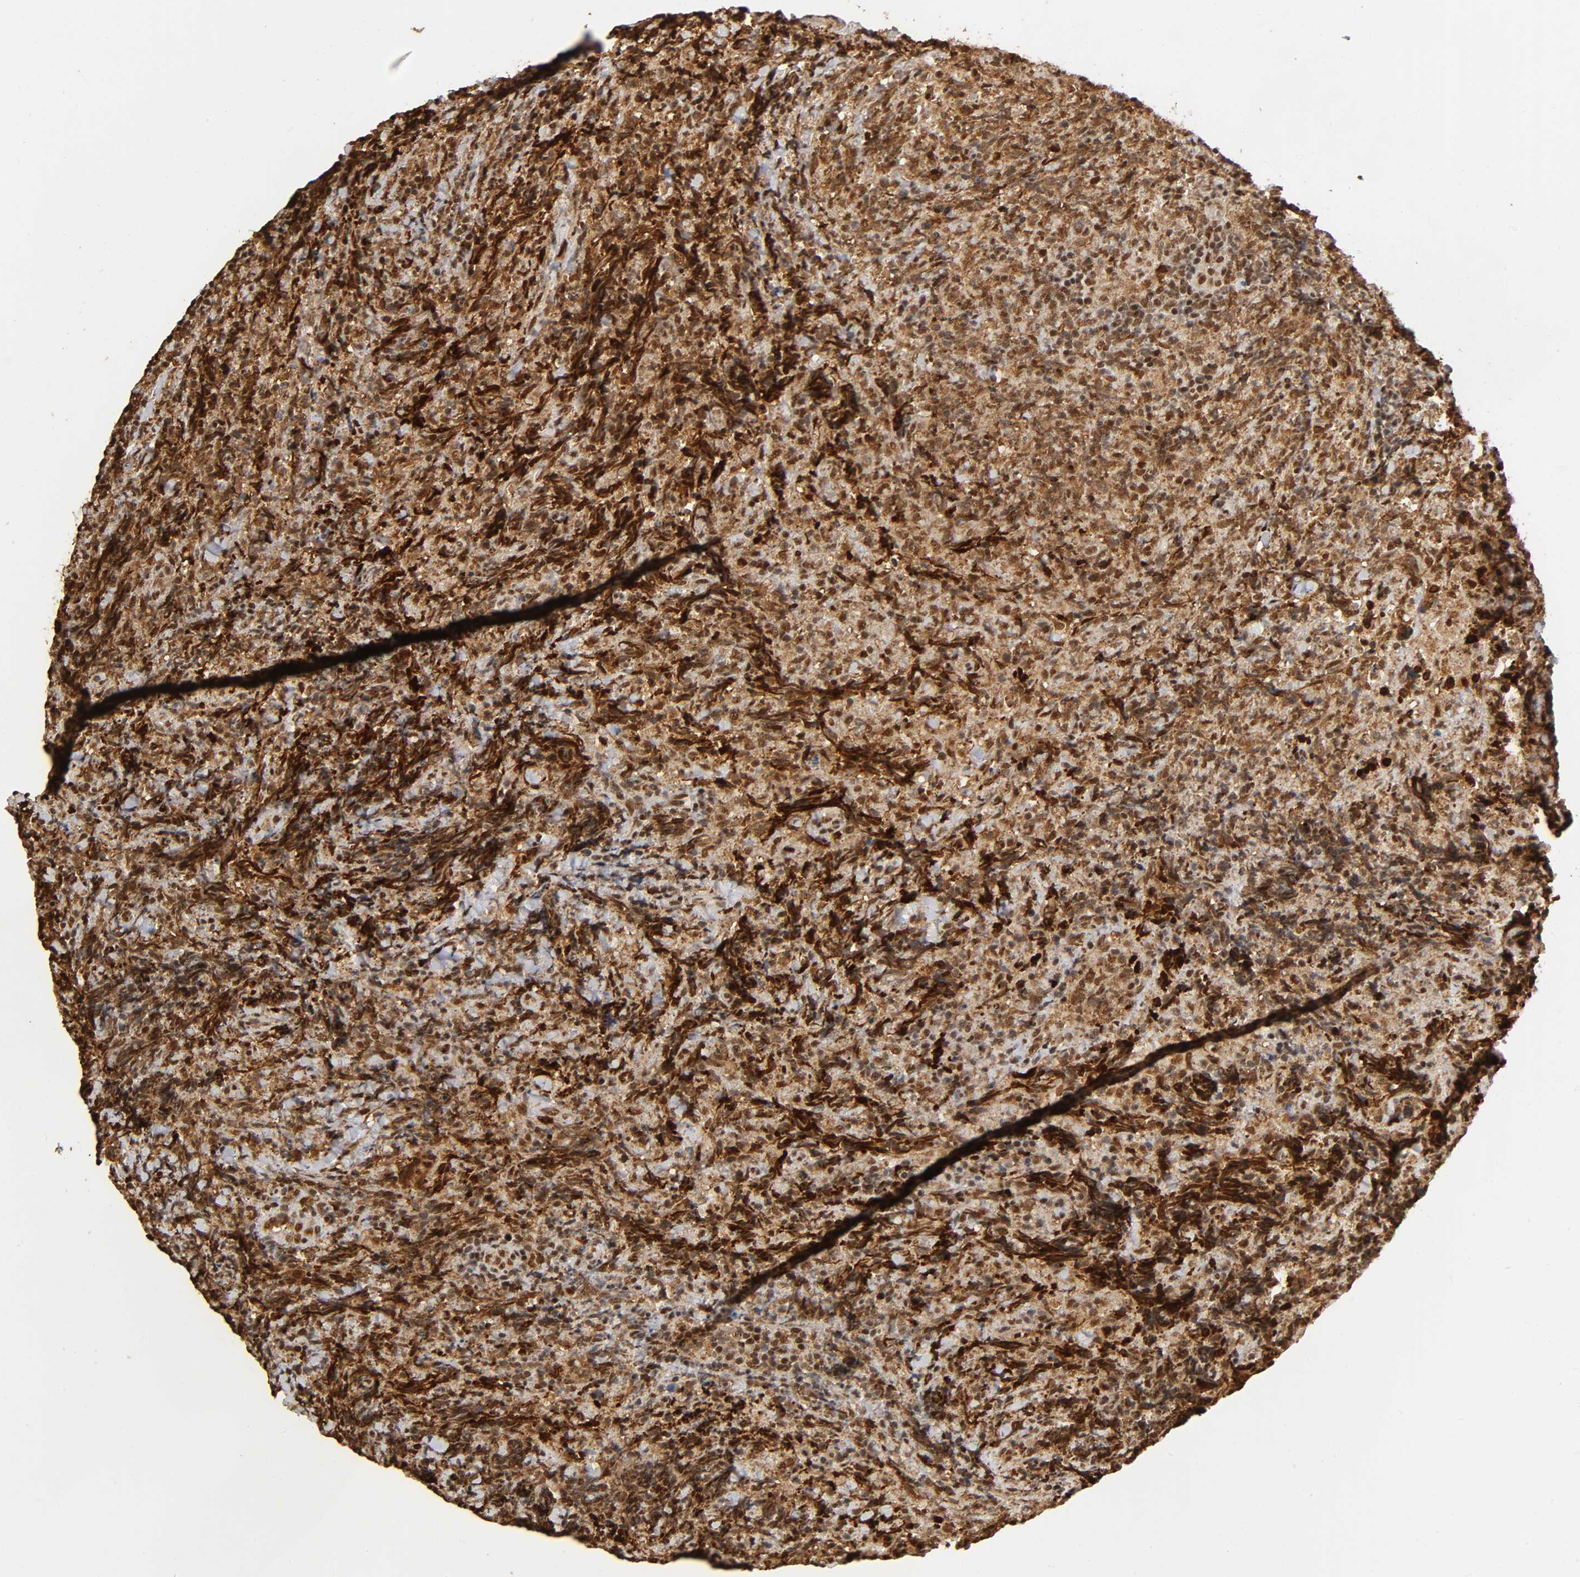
{"staining": {"intensity": "strong", "quantity": ">75%", "location": "cytoplasmic/membranous,nuclear"}, "tissue": "lymphoma", "cell_type": "Tumor cells", "image_type": "cancer", "snomed": [{"axis": "morphology", "description": "Malignant lymphoma, non-Hodgkin's type, High grade"}, {"axis": "topography", "description": "Tonsil"}], "caption": "Lymphoma stained for a protein (brown) reveals strong cytoplasmic/membranous and nuclear positive positivity in approximately >75% of tumor cells.", "gene": "RNF122", "patient": {"sex": "female", "age": 36}}